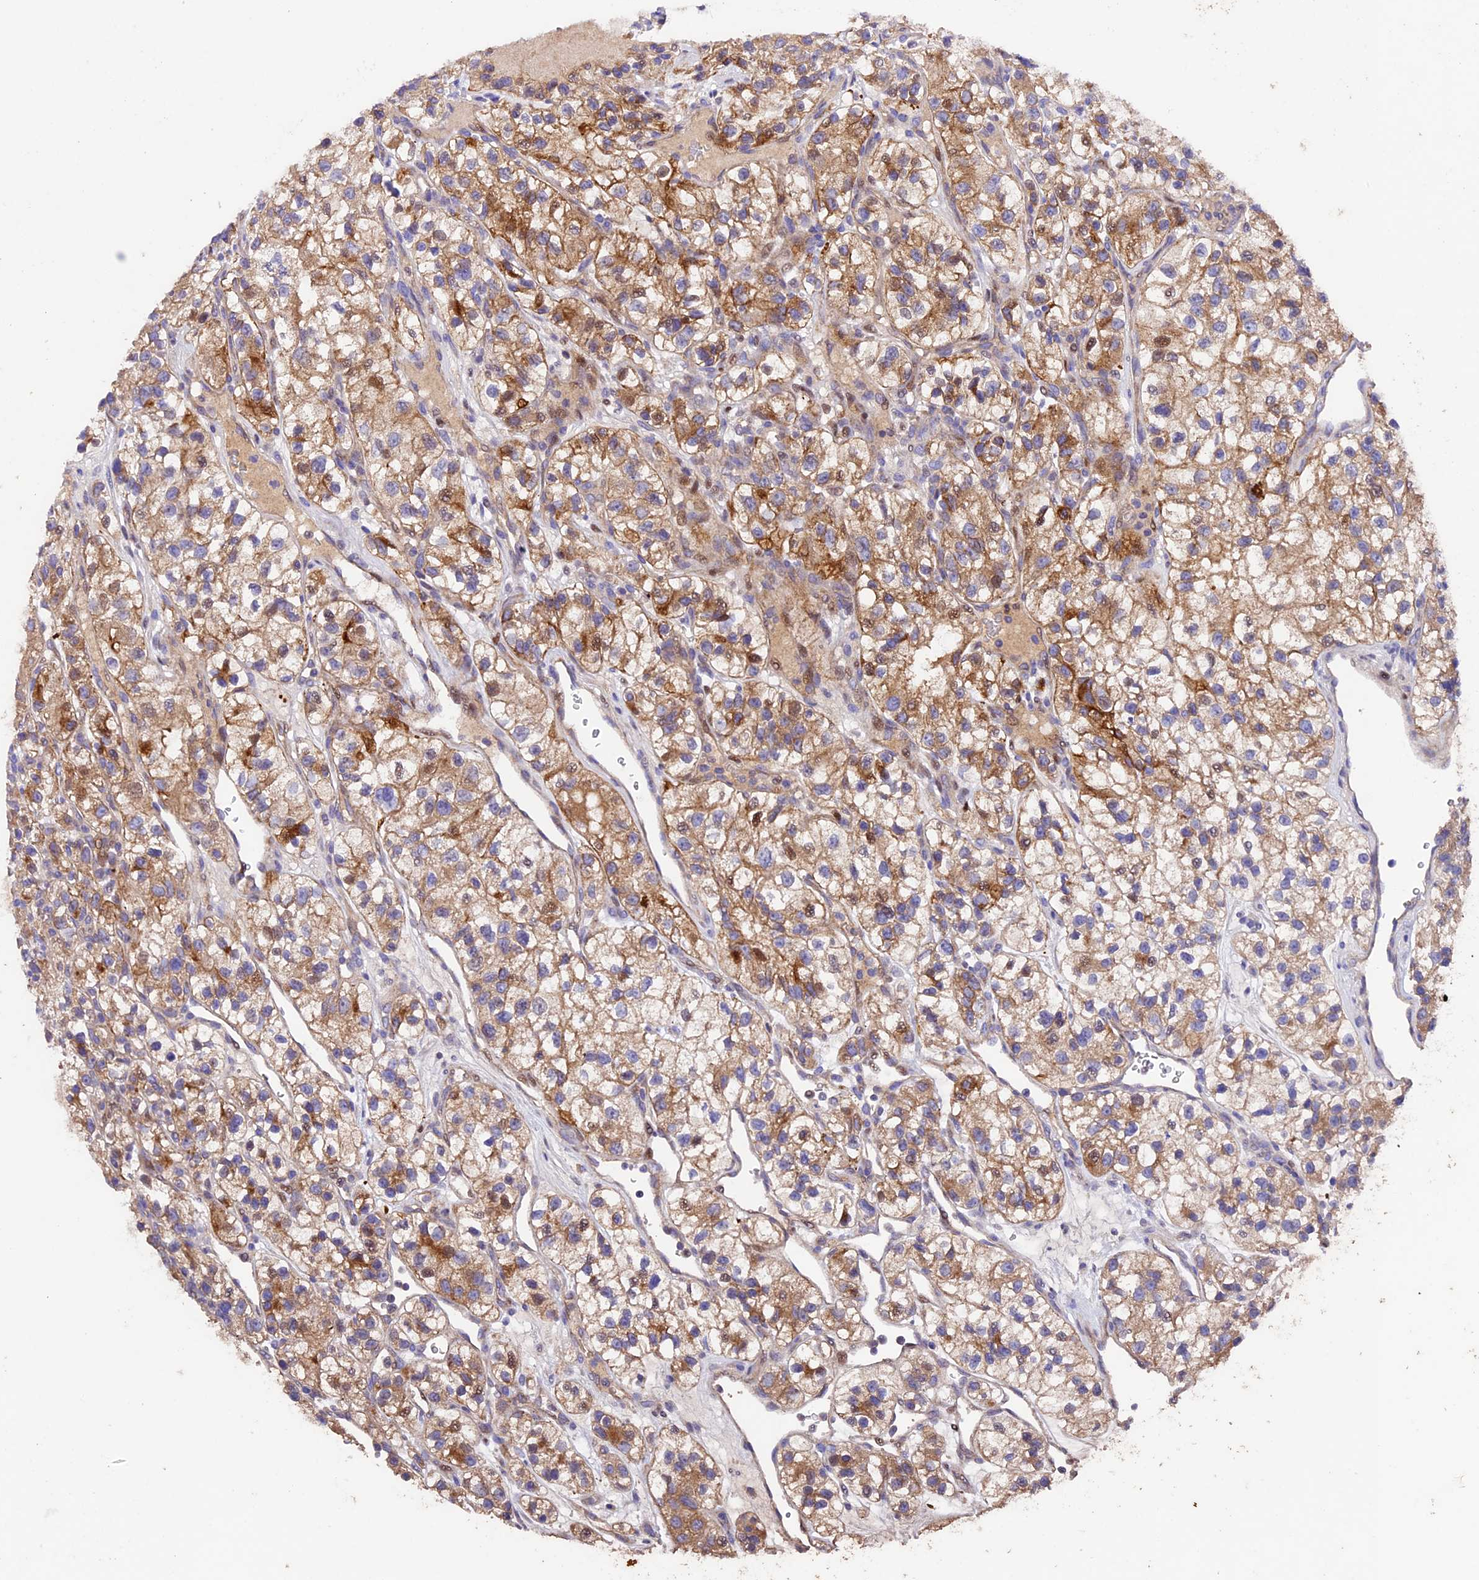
{"staining": {"intensity": "moderate", "quantity": ">75%", "location": "cytoplasmic/membranous"}, "tissue": "renal cancer", "cell_type": "Tumor cells", "image_type": "cancer", "snomed": [{"axis": "morphology", "description": "Adenocarcinoma, NOS"}, {"axis": "topography", "description": "Kidney"}], "caption": "A high-resolution histopathology image shows IHC staining of renal adenocarcinoma, which reveals moderate cytoplasmic/membranous expression in approximately >75% of tumor cells.", "gene": "SBNO2", "patient": {"sex": "female", "age": 57}}